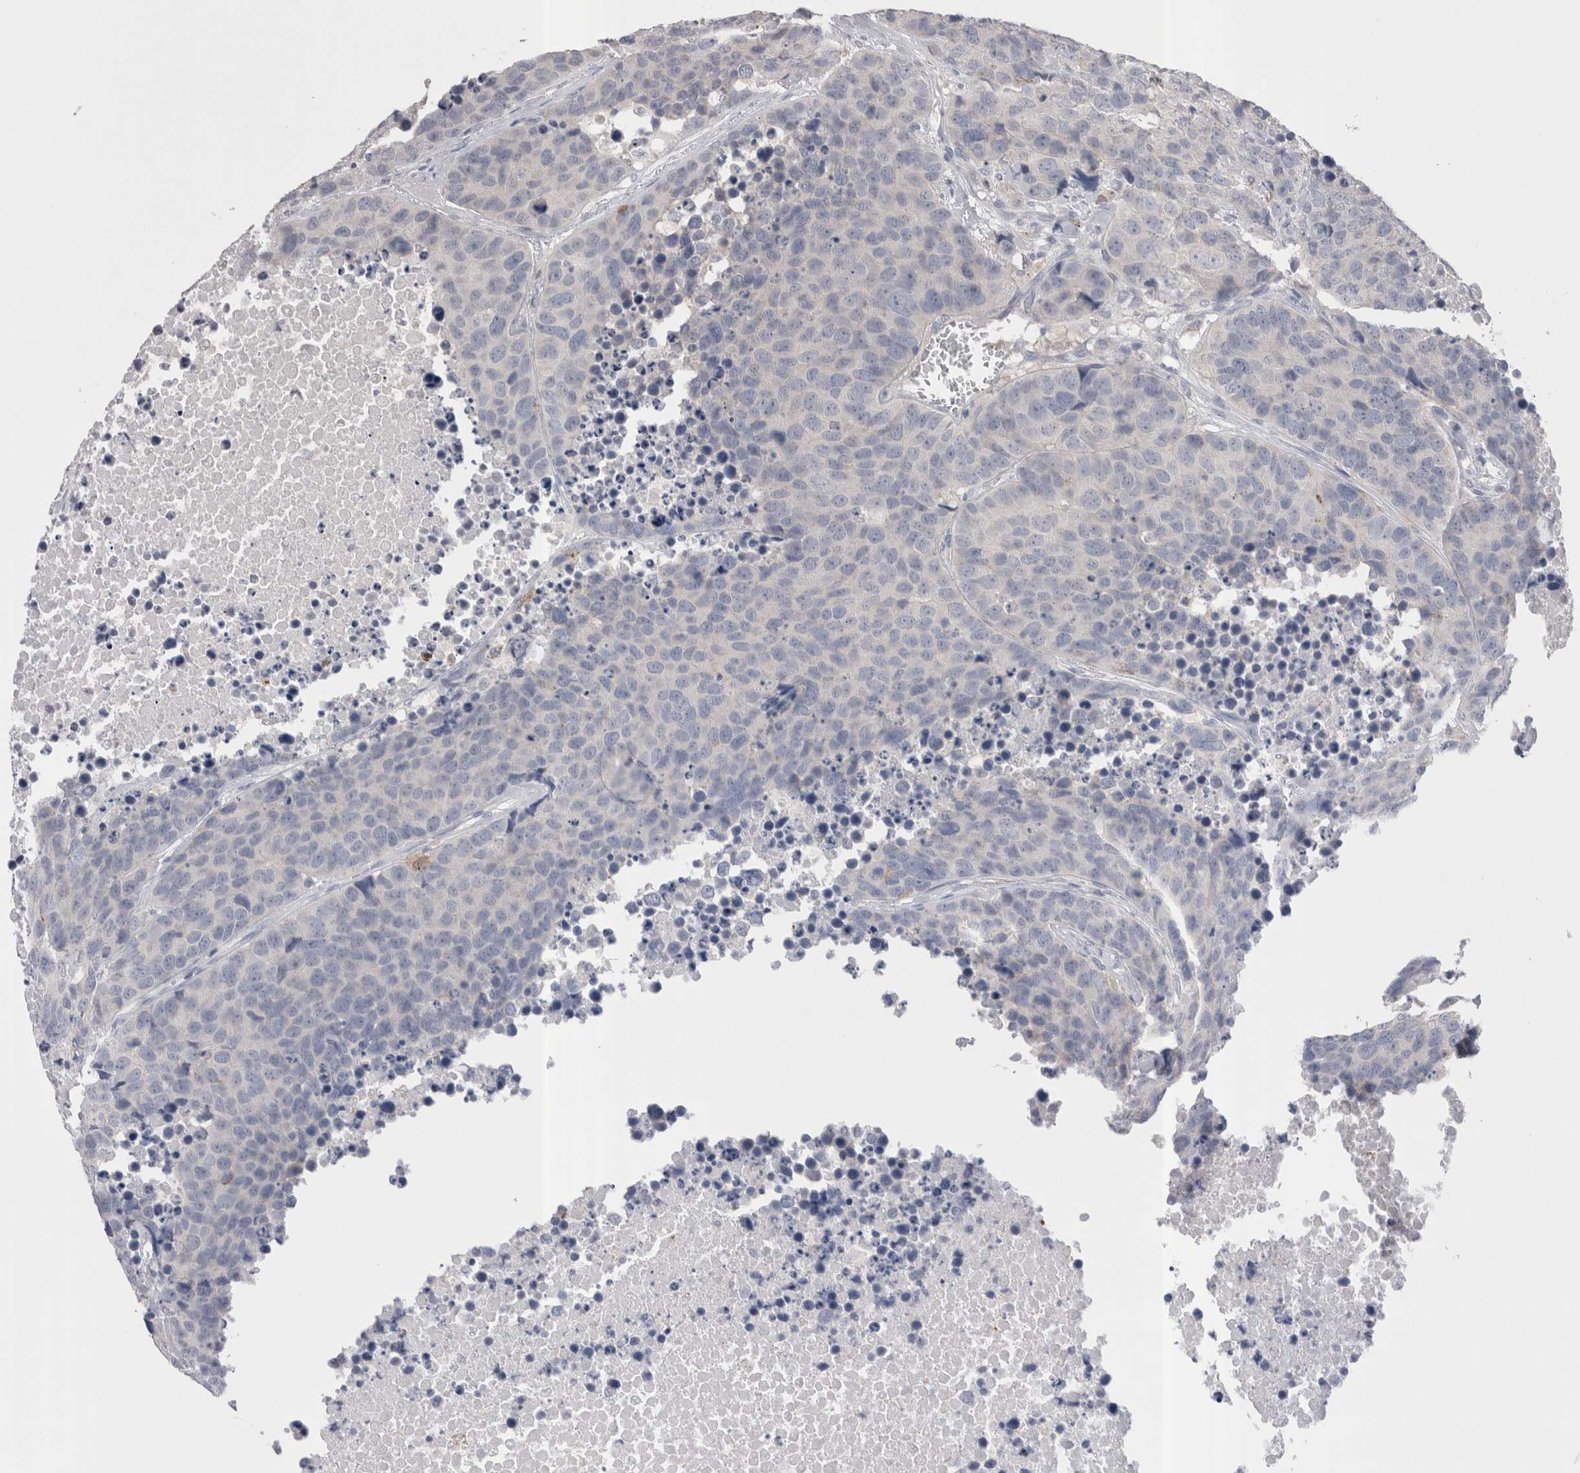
{"staining": {"intensity": "negative", "quantity": "none", "location": "none"}, "tissue": "carcinoid", "cell_type": "Tumor cells", "image_type": "cancer", "snomed": [{"axis": "morphology", "description": "Carcinoid, malignant, NOS"}, {"axis": "topography", "description": "Lung"}], "caption": "This is an immunohistochemistry (IHC) image of malignant carcinoid. There is no positivity in tumor cells.", "gene": "SUCNR1", "patient": {"sex": "male", "age": 60}}